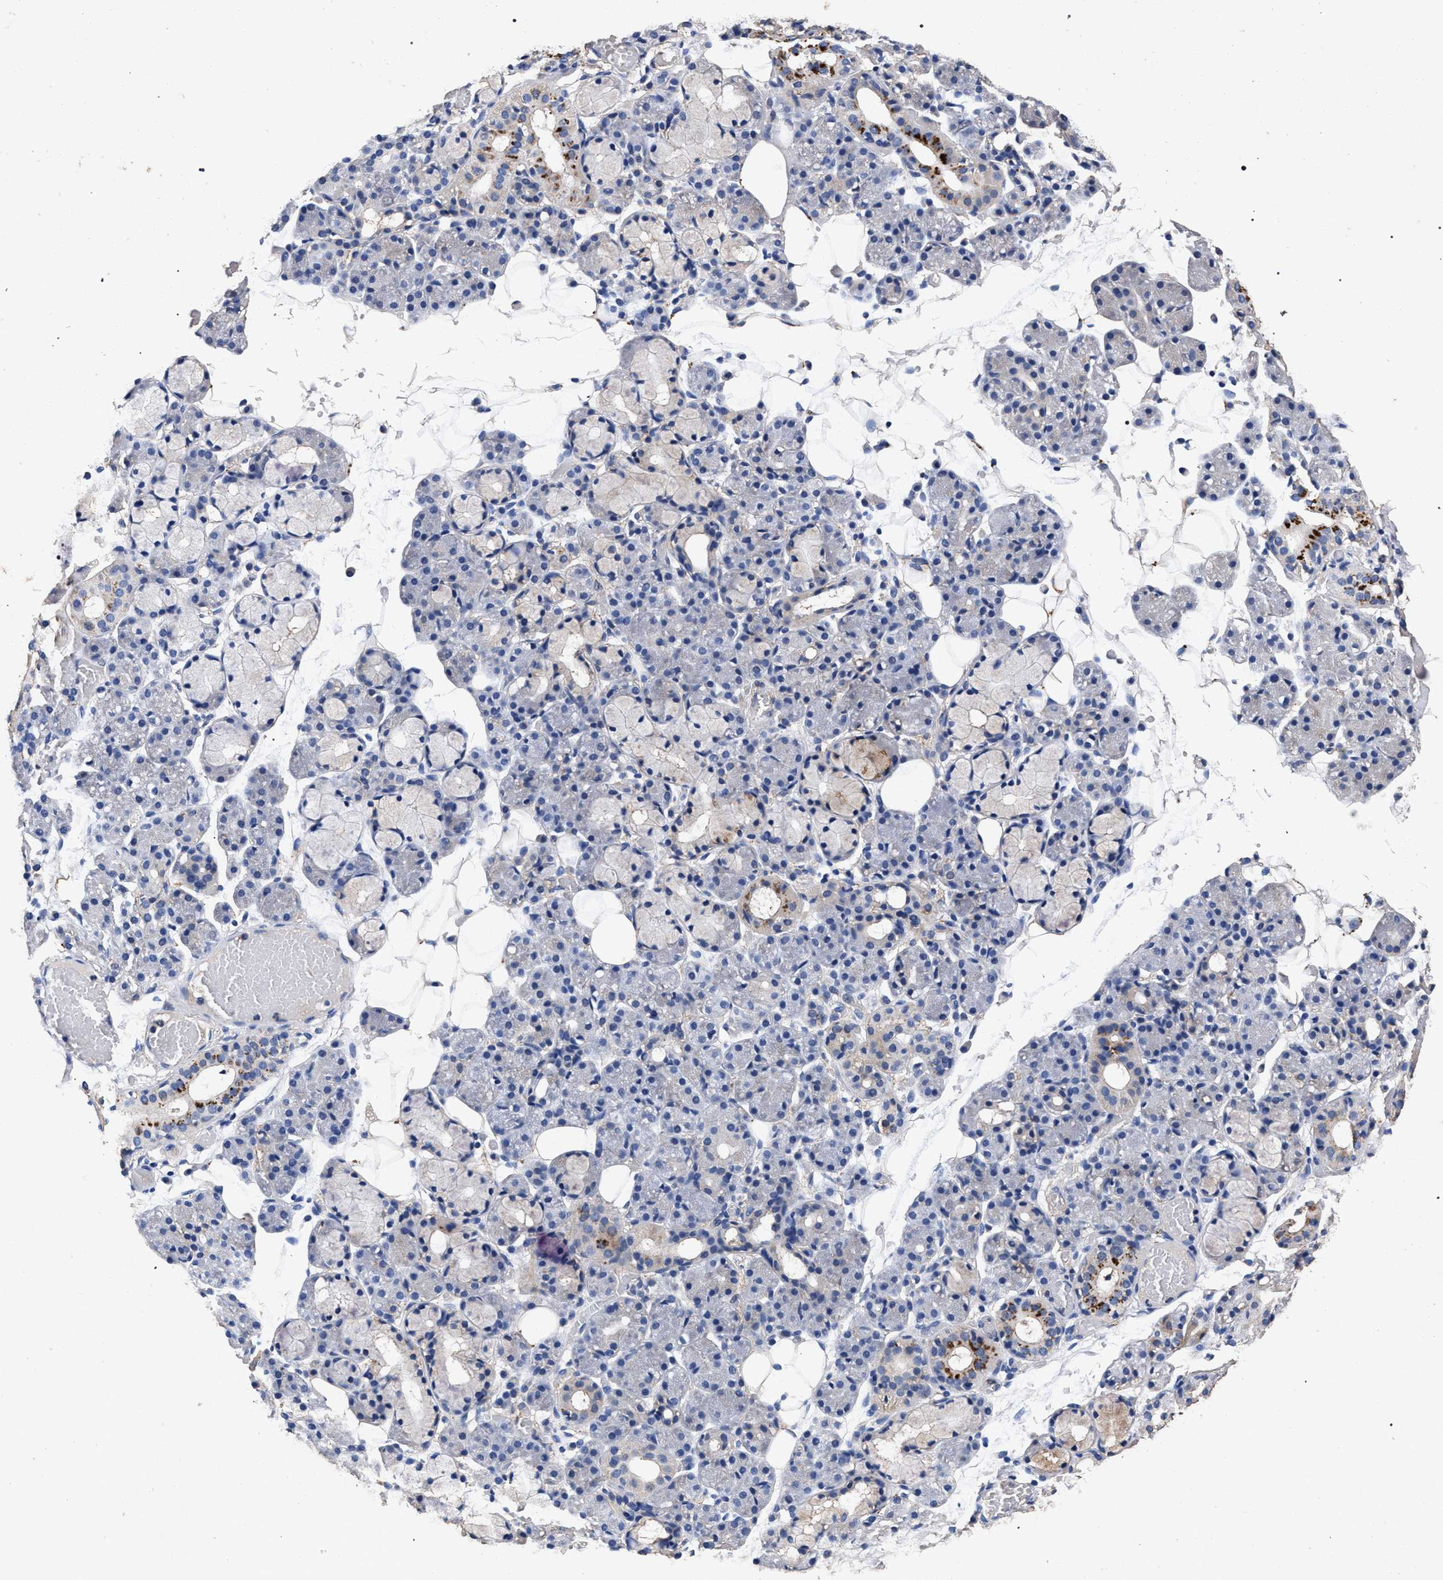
{"staining": {"intensity": "moderate", "quantity": "<25%", "location": "cytoplasmic/membranous"}, "tissue": "salivary gland", "cell_type": "Glandular cells", "image_type": "normal", "snomed": [{"axis": "morphology", "description": "Normal tissue, NOS"}, {"axis": "topography", "description": "Salivary gland"}], "caption": "A brown stain labels moderate cytoplasmic/membranous expression of a protein in glandular cells of unremarkable human salivary gland.", "gene": "ATP1A2", "patient": {"sex": "male", "age": 63}}